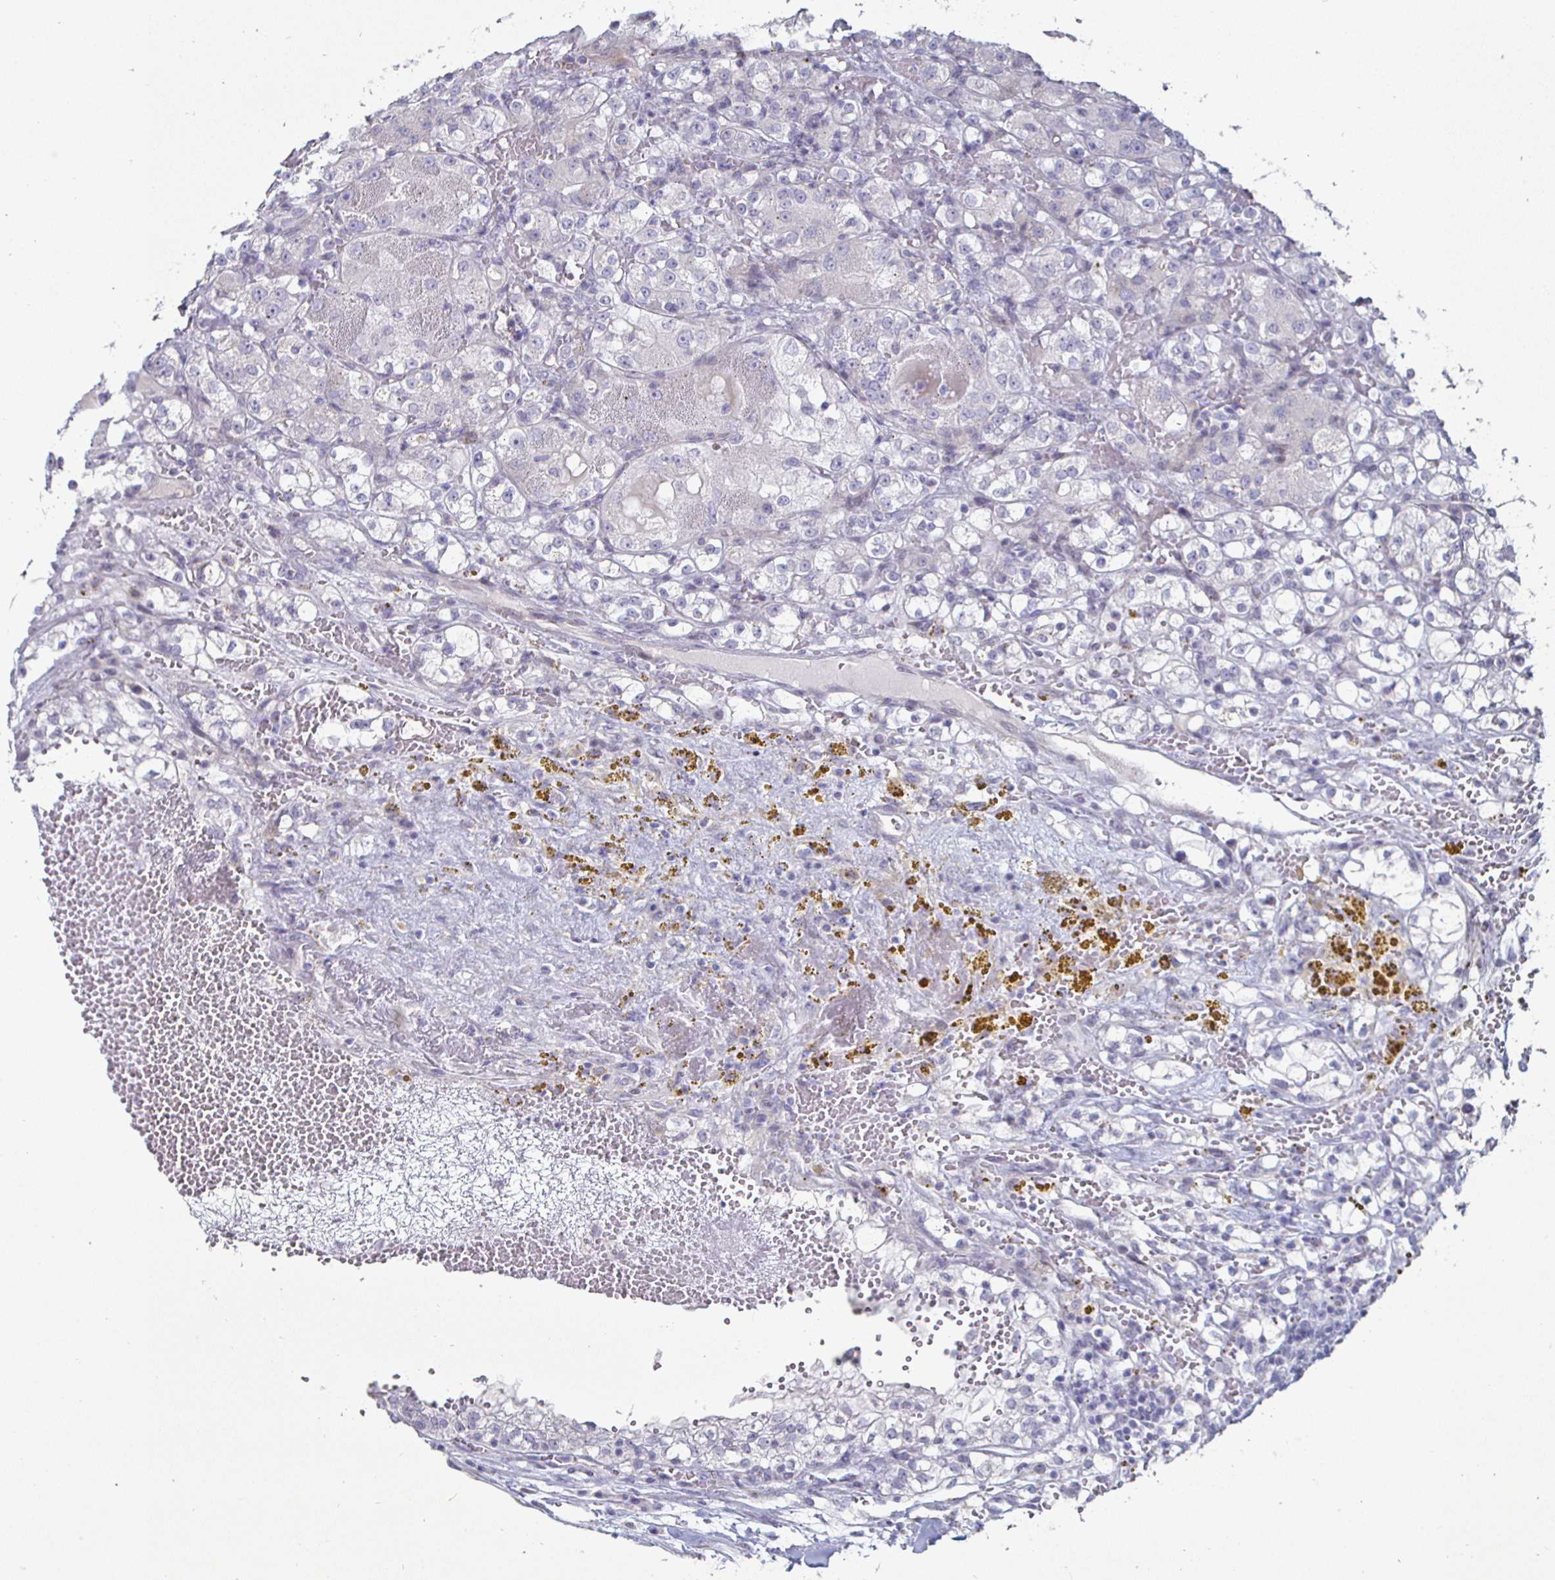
{"staining": {"intensity": "negative", "quantity": "none", "location": "none"}, "tissue": "renal cancer", "cell_type": "Tumor cells", "image_type": "cancer", "snomed": [{"axis": "morphology", "description": "Normal tissue, NOS"}, {"axis": "morphology", "description": "Adenocarcinoma, NOS"}, {"axis": "topography", "description": "Kidney"}], "caption": "IHC micrograph of renal adenocarcinoma stained for a protein (brown), which demonstrates no positivity in tumor cells.", "gene": "DMRTB1", "patient": {"sex": "male", "age": 61}}